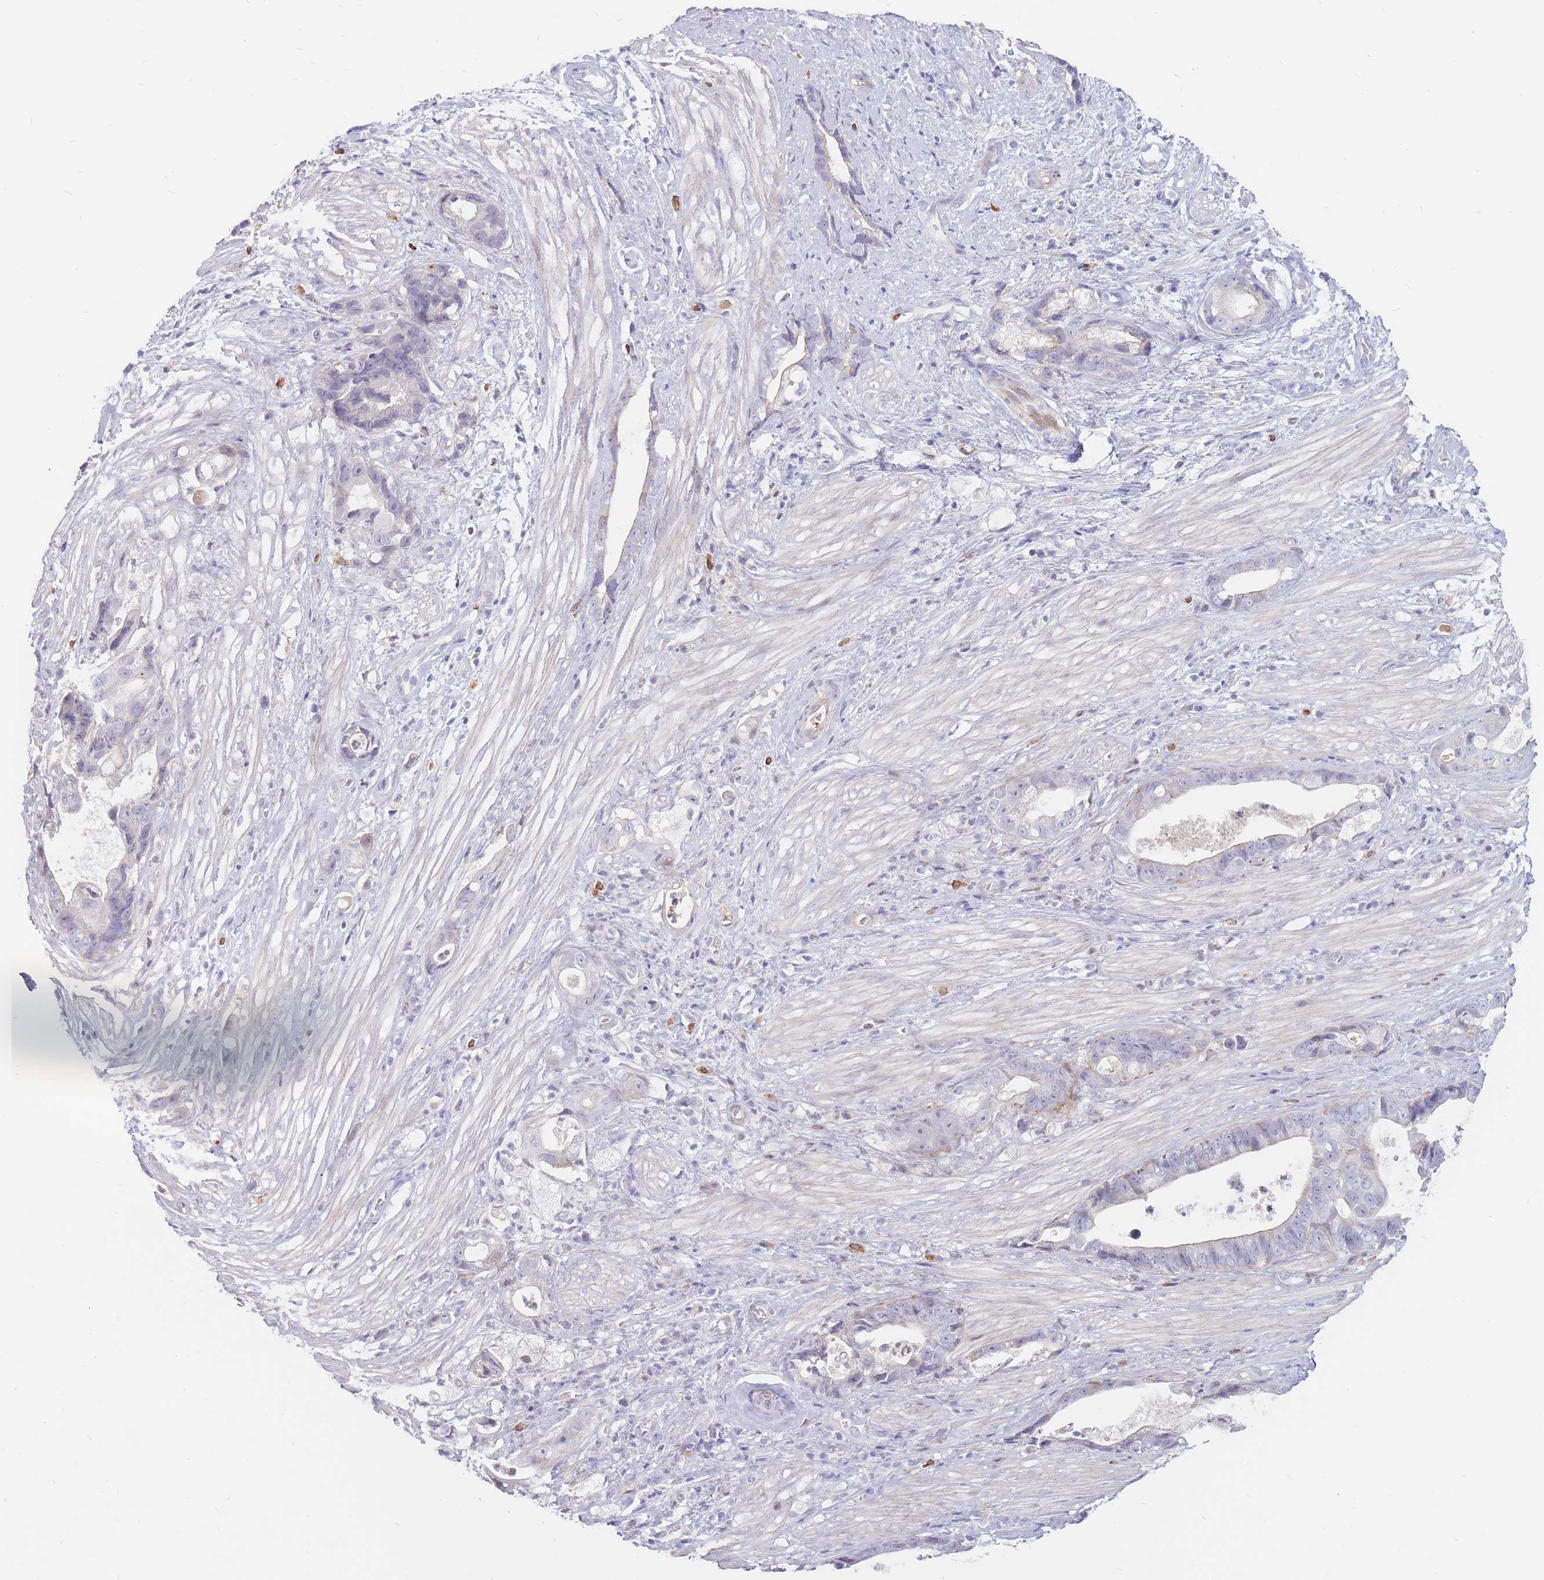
{"staining": {"intensity": "negative", "quantity": "none", "location": "none"}, "tissue": "stomach cancer", "cell_type": "Tumor cells", "image_type": "cancer", "snomed": [{"axis": "morphology", "description": "Adenocarcinoma, NOS"}, {"axis": "topography", "description": "Stomach"}], "caption": "The image demonstrates no significant staining in tumor cells of adenocarcinoma (stomach).", "gene": "PTGDR", "patient": {"sex": "male", "age": 55}}